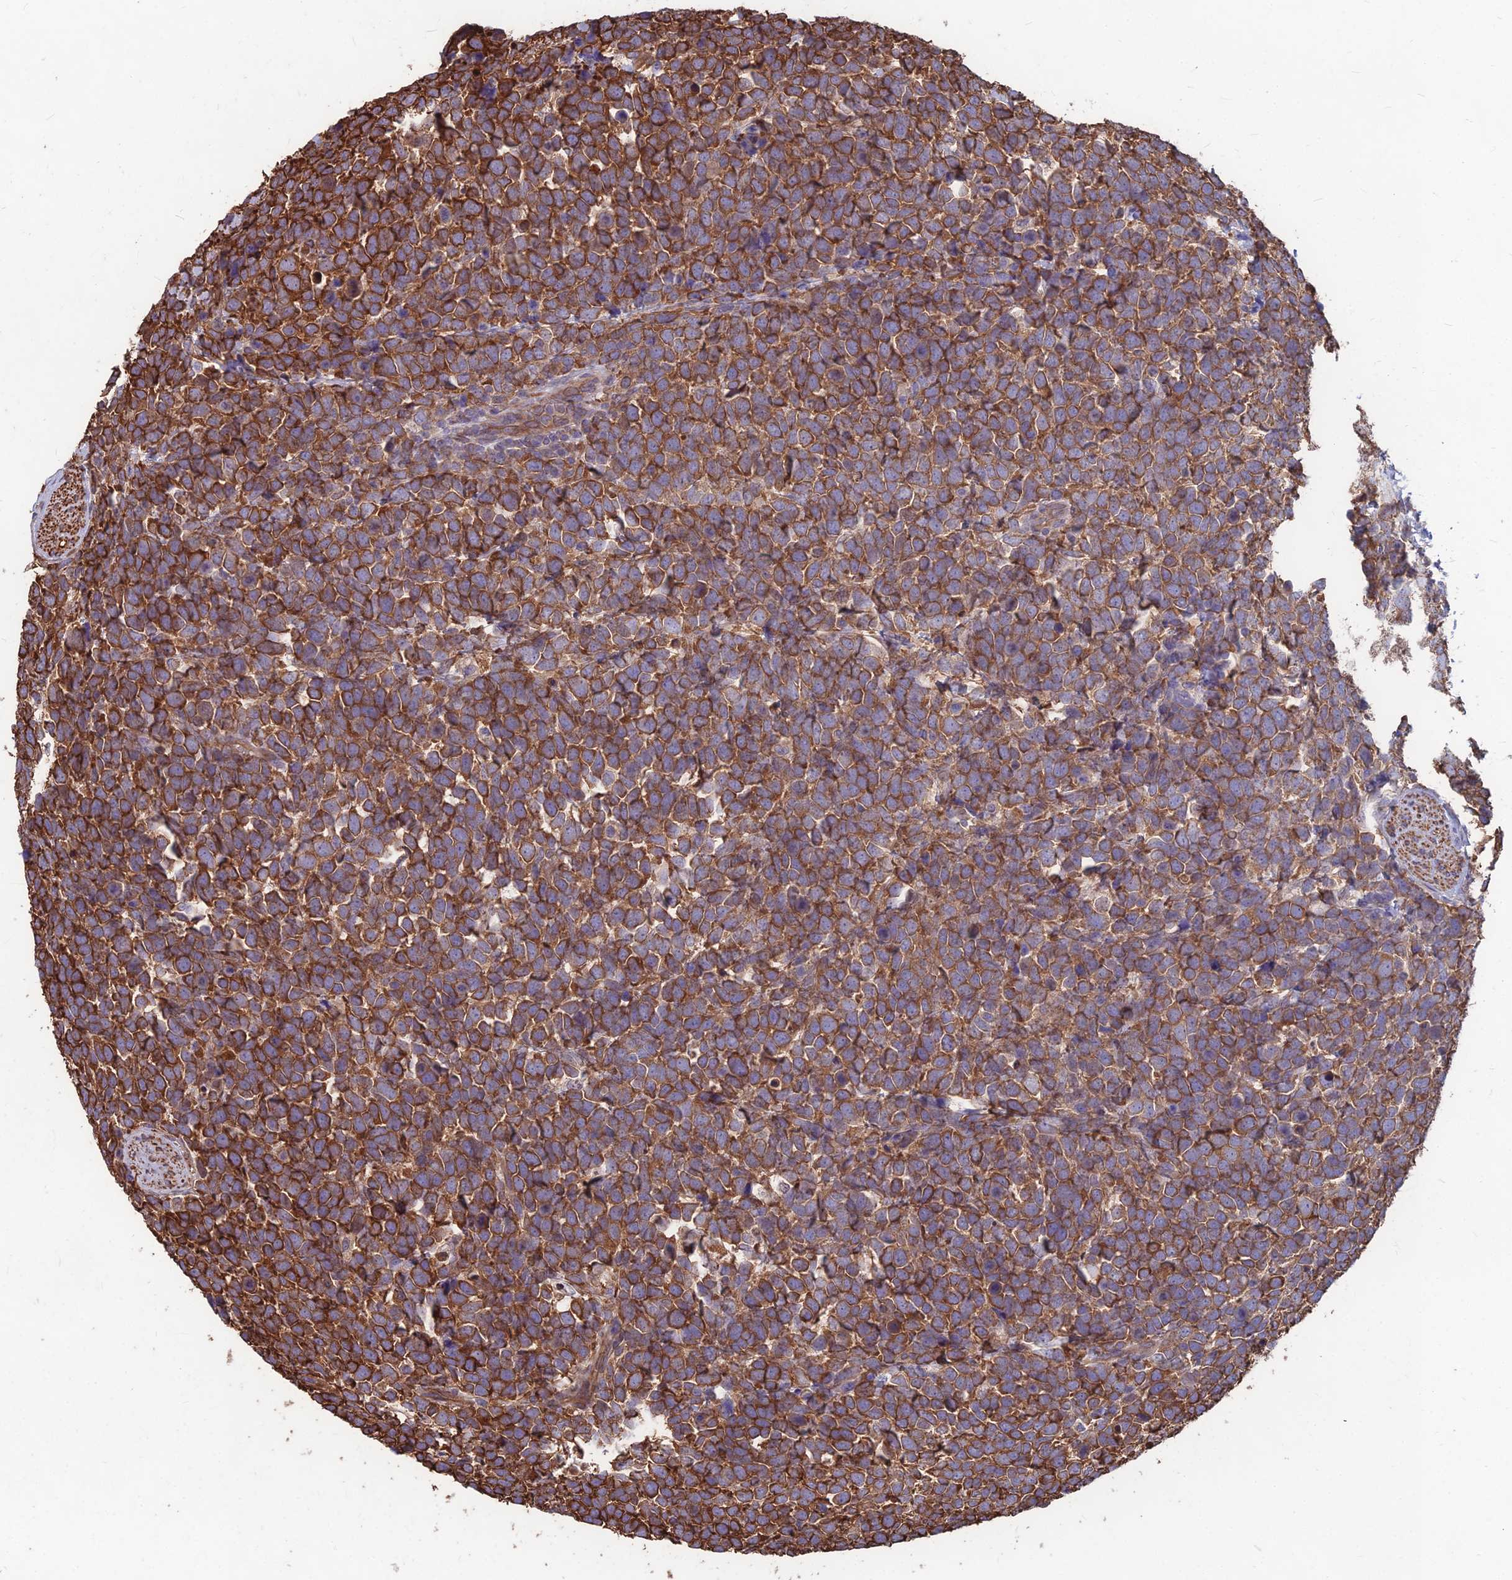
{"staining": {"intensity": "strong", "quantity": ">75%", "location": "cytoplasmic/membranous"}, "tissue": "urothelial cancer", "cell_type": "Tumor cells", "image_type": "cancer", "snomed": [{"axis": "morphology", "description": "Urothelial carcinoma, High grade"}, {"axis": "topography", "description": "Urinary bladder"}], "caption": "Urothelial cancer stained with DAB IHC demonstrates high levels of strong cytoplasmic/membranous expression in approximately >75% of tumor cells. The staining is performed using DAB brown chromogen to label protein expression. The nuclei are counter-stained blue using hematoxylin.", "gene": "LSM6", "patient": {"sex": "female", "age": 82}}